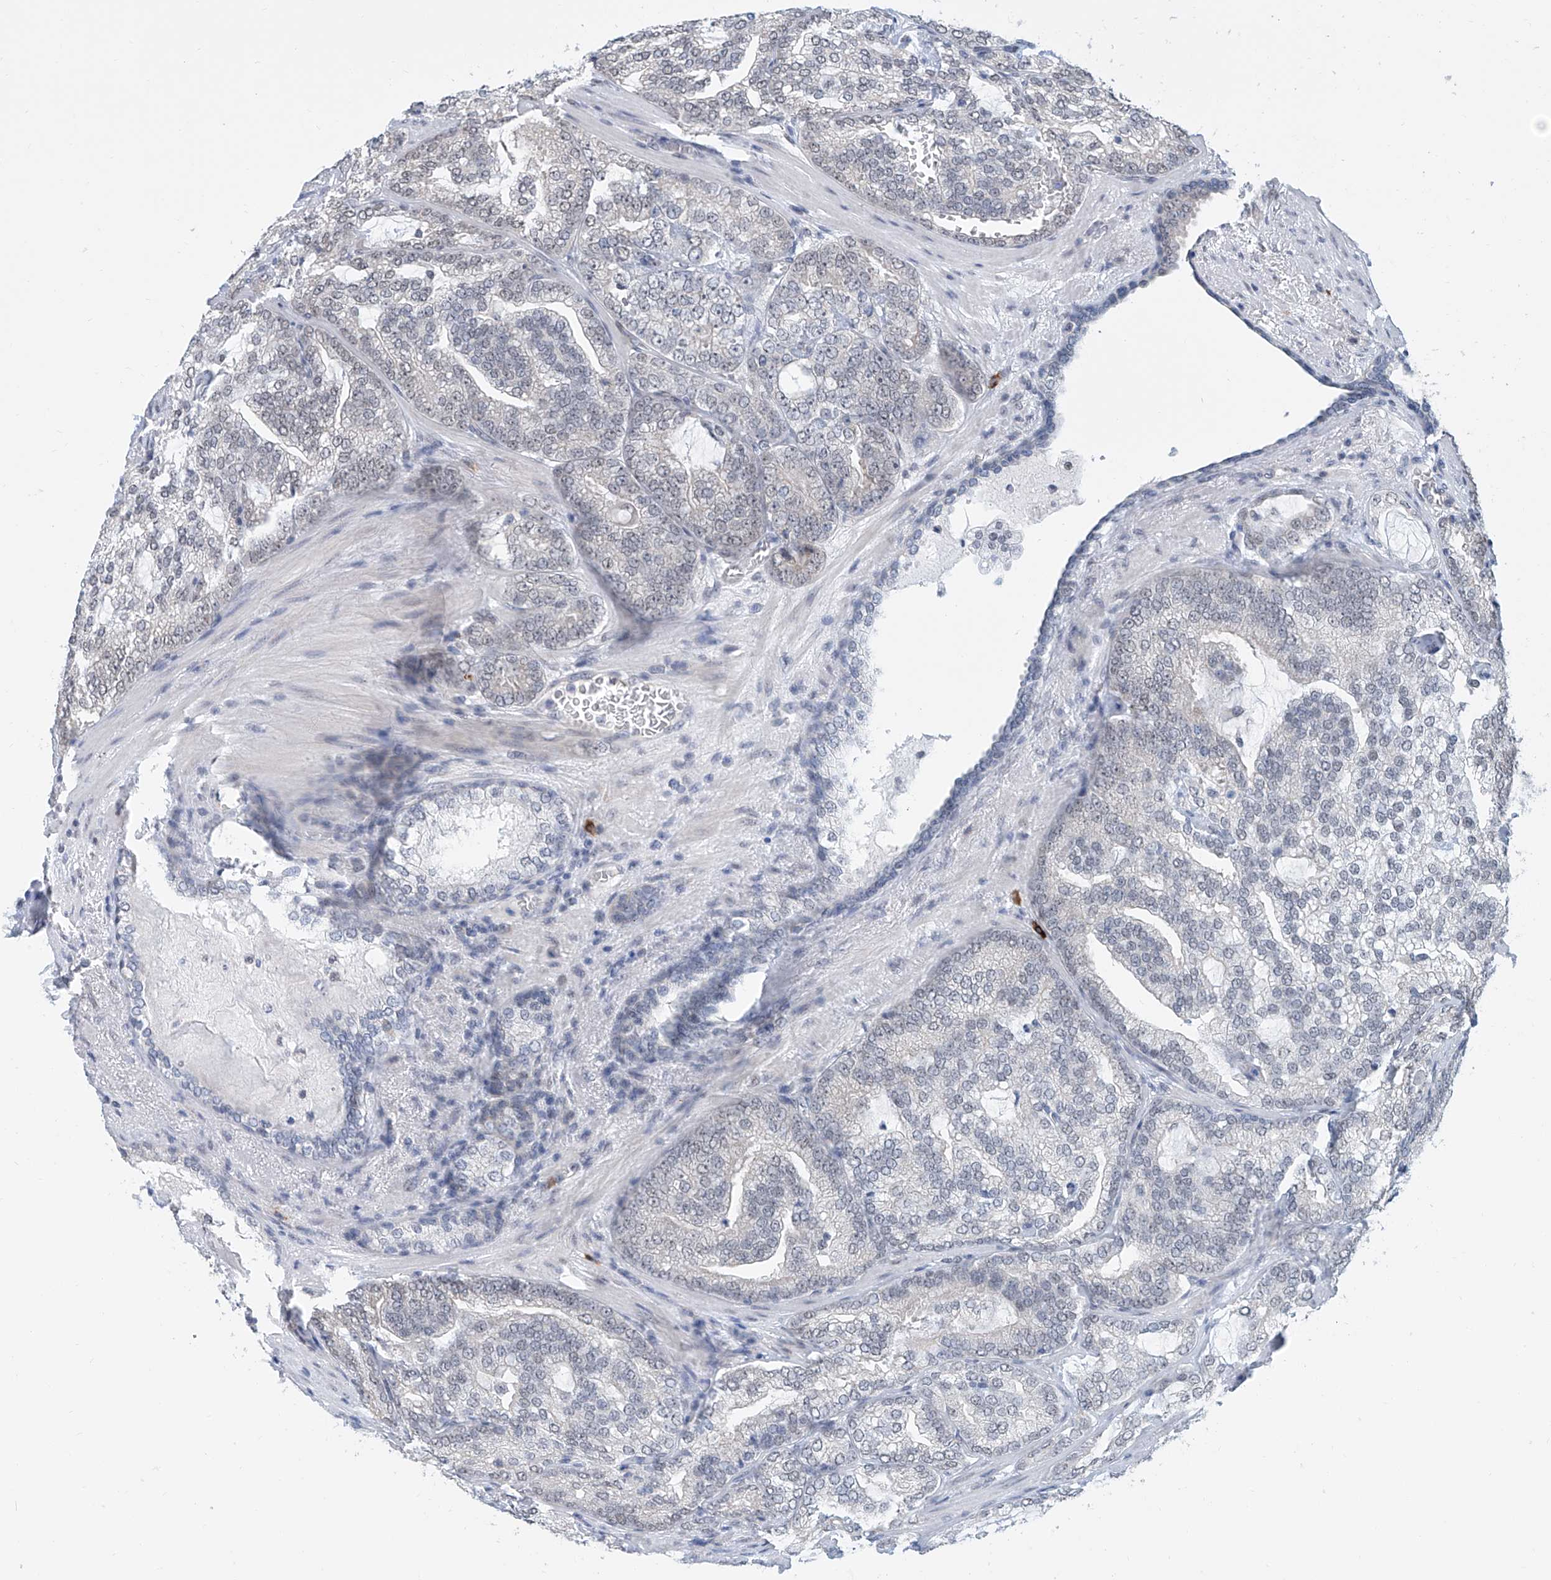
{"staining": {"intensity": "weak", "quantity": "<25%", "location": "nuclear"}, "tissue": "prostate cancer", "cell_type": "Tumor cells", "image_type": "cancer", "snomed": [{"axis": "morphology", "description": "Normal morphology"}, {"axis": "morphology", "description": "Adenocarcinoma, Low grade"}, {"axis": "topography", "description": "Prostate"}], "caption": "IHC histopathology image of neoplastic tissue: prostate cancer stained with DAB displays no significant protein staining in tumor cells.", "gene": "SDE2", "patient": {"sex": "male", "age": 72}}